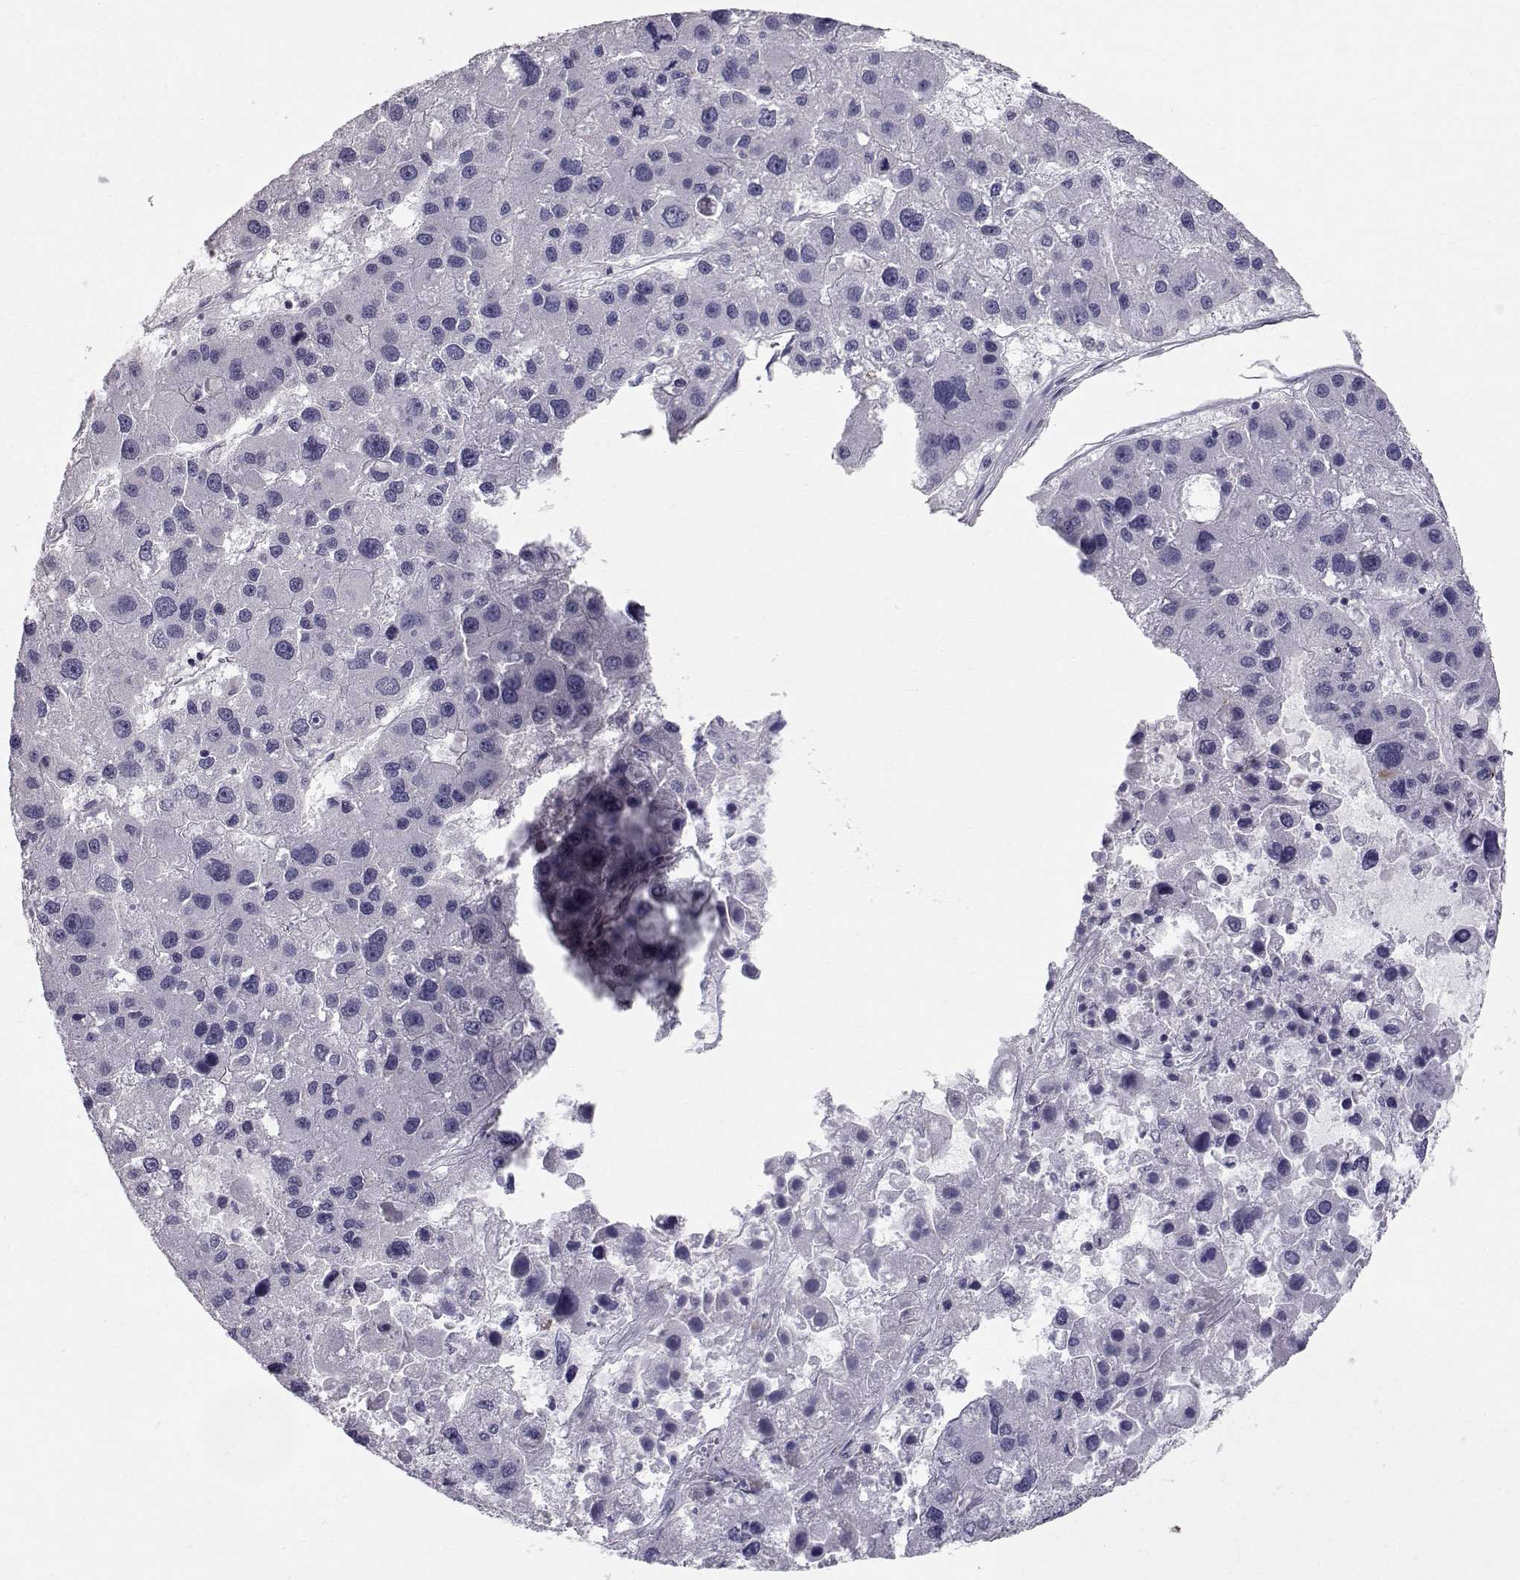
{"staining": {"intensity": "negative", "quantity": "none", "location": "none"}, "tissue": "liver cancer", "cell_type": "Tumor cells", "image_type": "cancer", "snomed": [{"axis": "morphology", "description": "Carcinoma, Hepatocellular, NOS"}, {"axis": "topography", "description": "Liver"}], "caption": "Micrograph shows no protein positivity in tumor cells of liver hepatocellular carcinoma tissue.", "gene": "SPDYE4", "patient": {"sex": "male", "age": 73}}